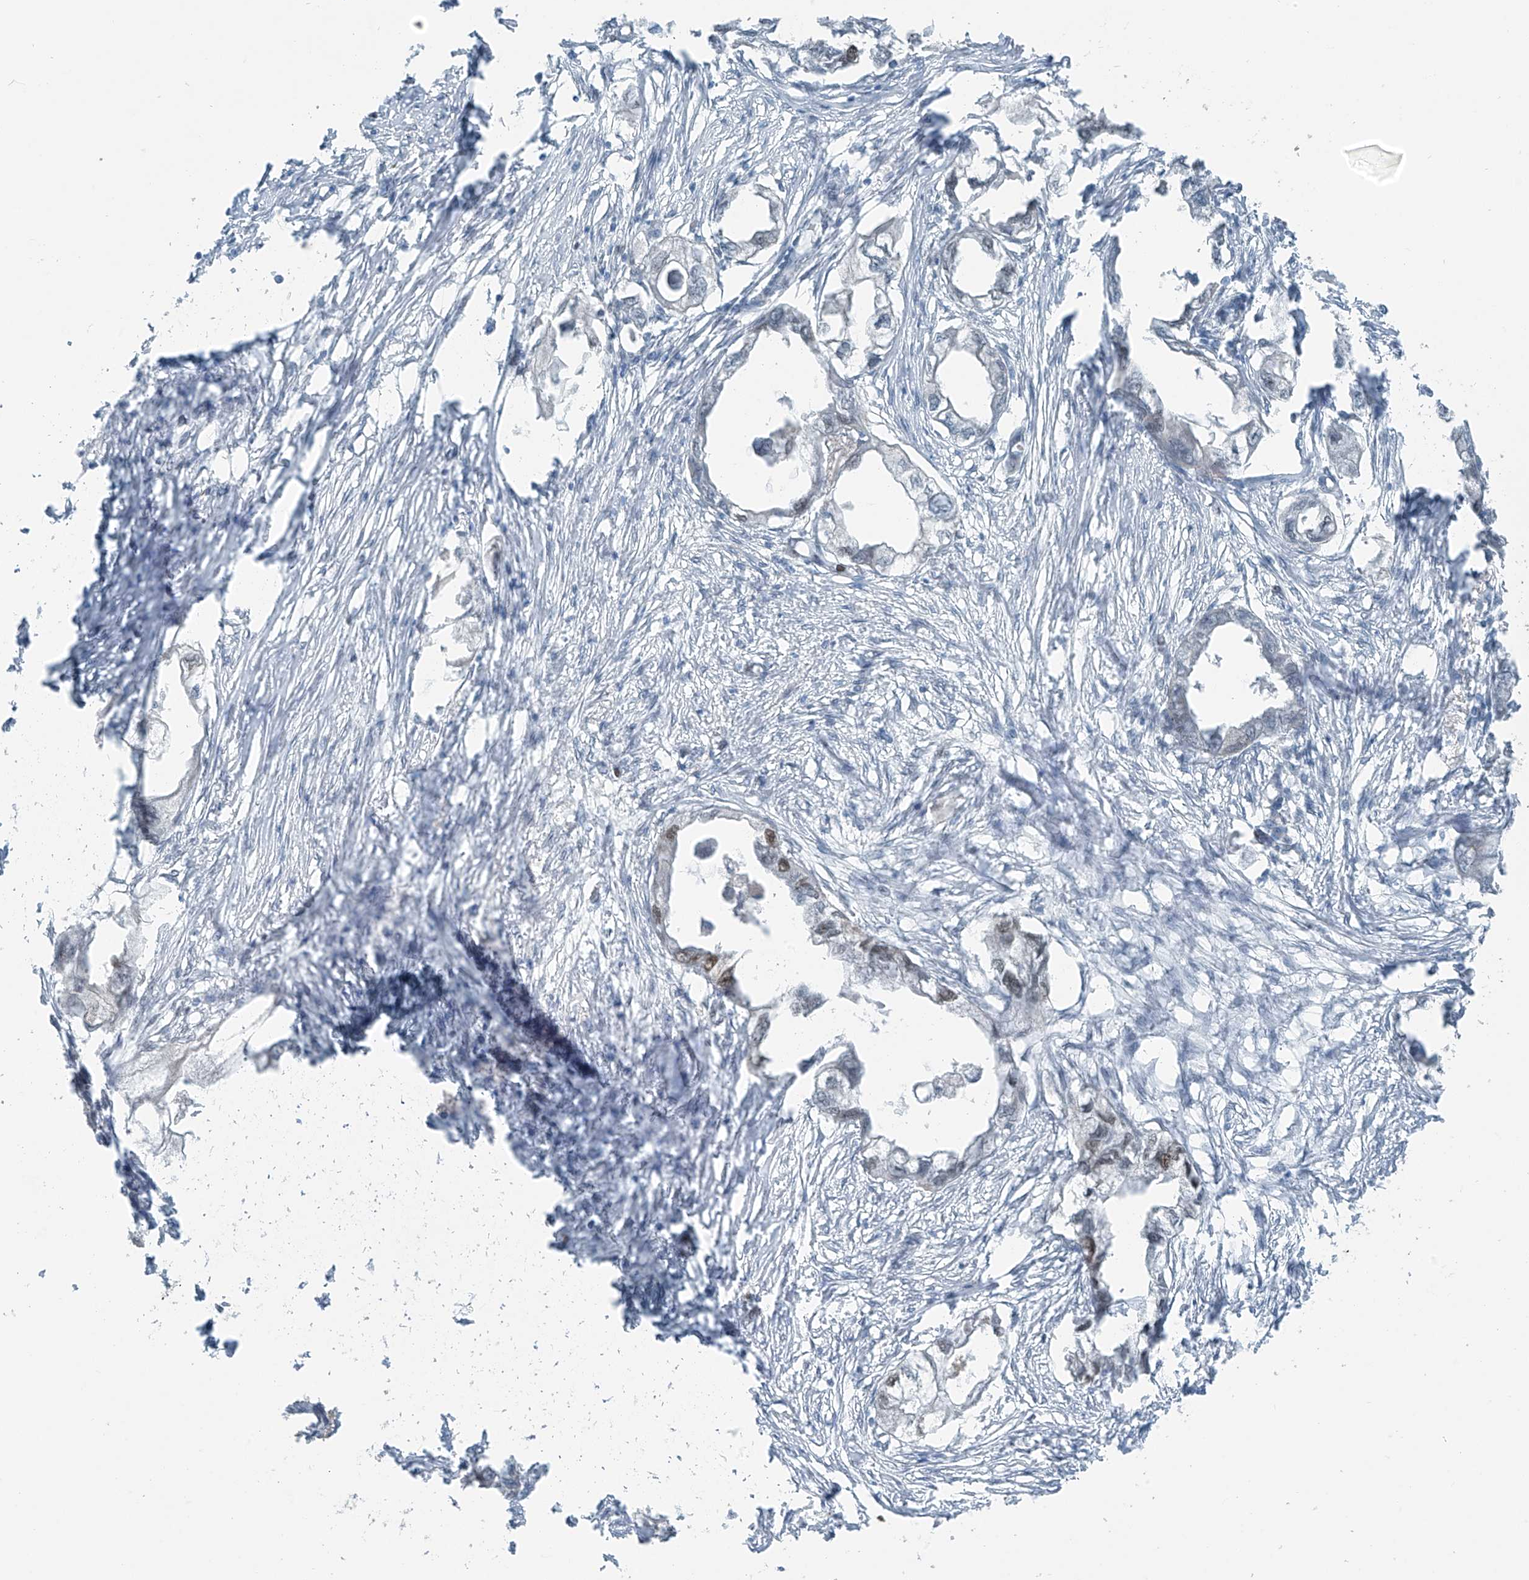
{"staining": {"intensity": "moderate", "quantity": "<25%", "location": "nuclear"}, "tissue": "endometrial cancer", "cell_type": "Tumor cells", "image_type": "cancer", "snomed": [{"axis": "morphology", "description": "Adenocarcinoma, NOS"}, {"axis": "morphology", "description": "Adenocarcinoma, metastatic, NOS"}, {"axis": "topography", "description": "Adipose tissue"}, {"axis": "topography", "description": "Endometrium"}], "caption": "This is an image of IHC staining of endometrial cancer (metastatic adenocarcinoma), which shows moderate staining in the nuclear of tumor cells.", "gene": "WRNIP1", "patient": {"sex": "female", "age": 67}}